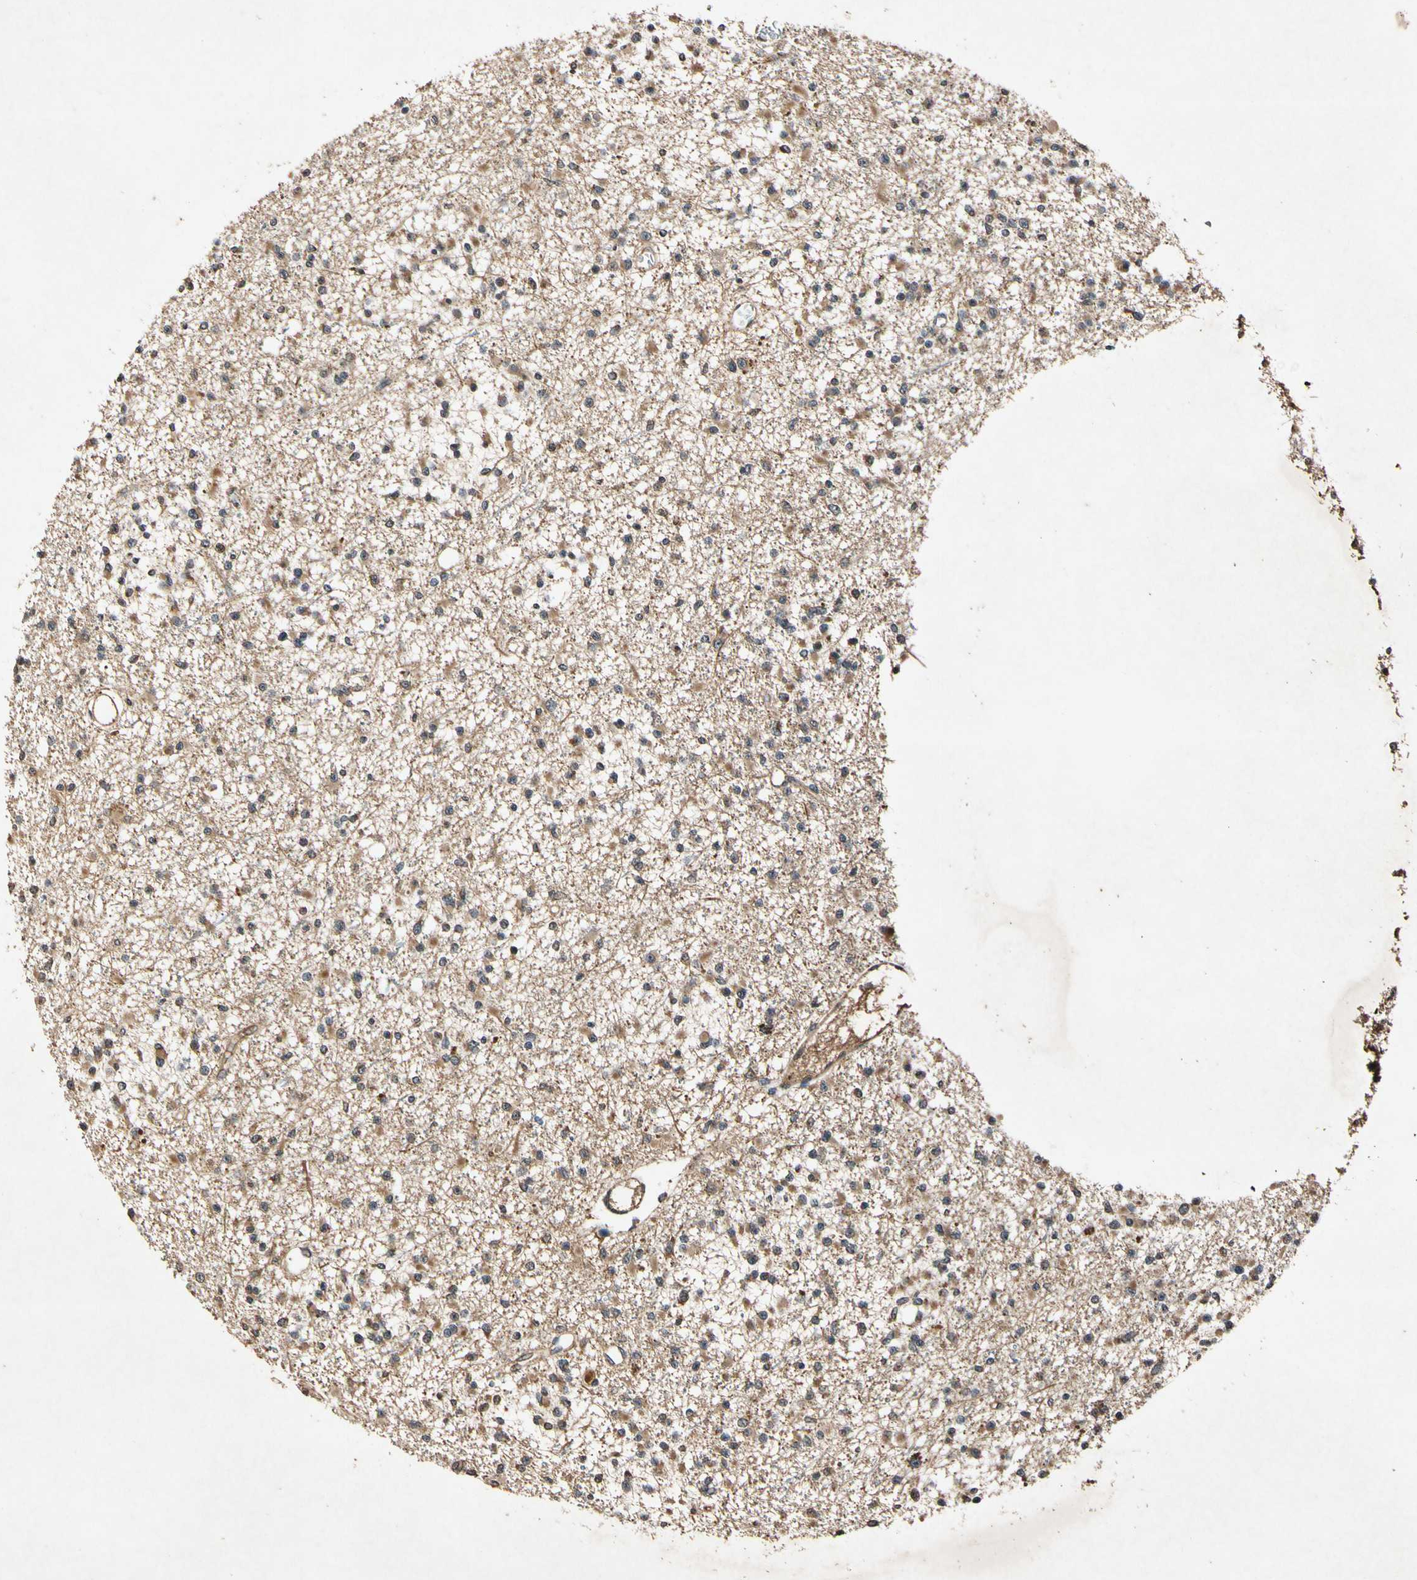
{"staining": {"intensity": "moderate", "quantity": ">75%", "location": "cytoplasmic/membranous"}, "tissue": "glioma", "cell_type": "Tumor cells", "image_type": "cancer", "snomed": [{"axis": "morphology", "description": "Glioma, malignant, Low grade"}, {"axis": "topography", "description": "Brain"}], "caption": "Immunohistochemical staining of malignant glioma (low-grade) demonstrates medium levels of moderate cytoplasmic/membranous protein staining in about >75% of tumor cells. (Brightfield microscopy of DAB IHC at high magnification).", "gene": "PLAT", "patient": {"sex": "female", "age": 22}}